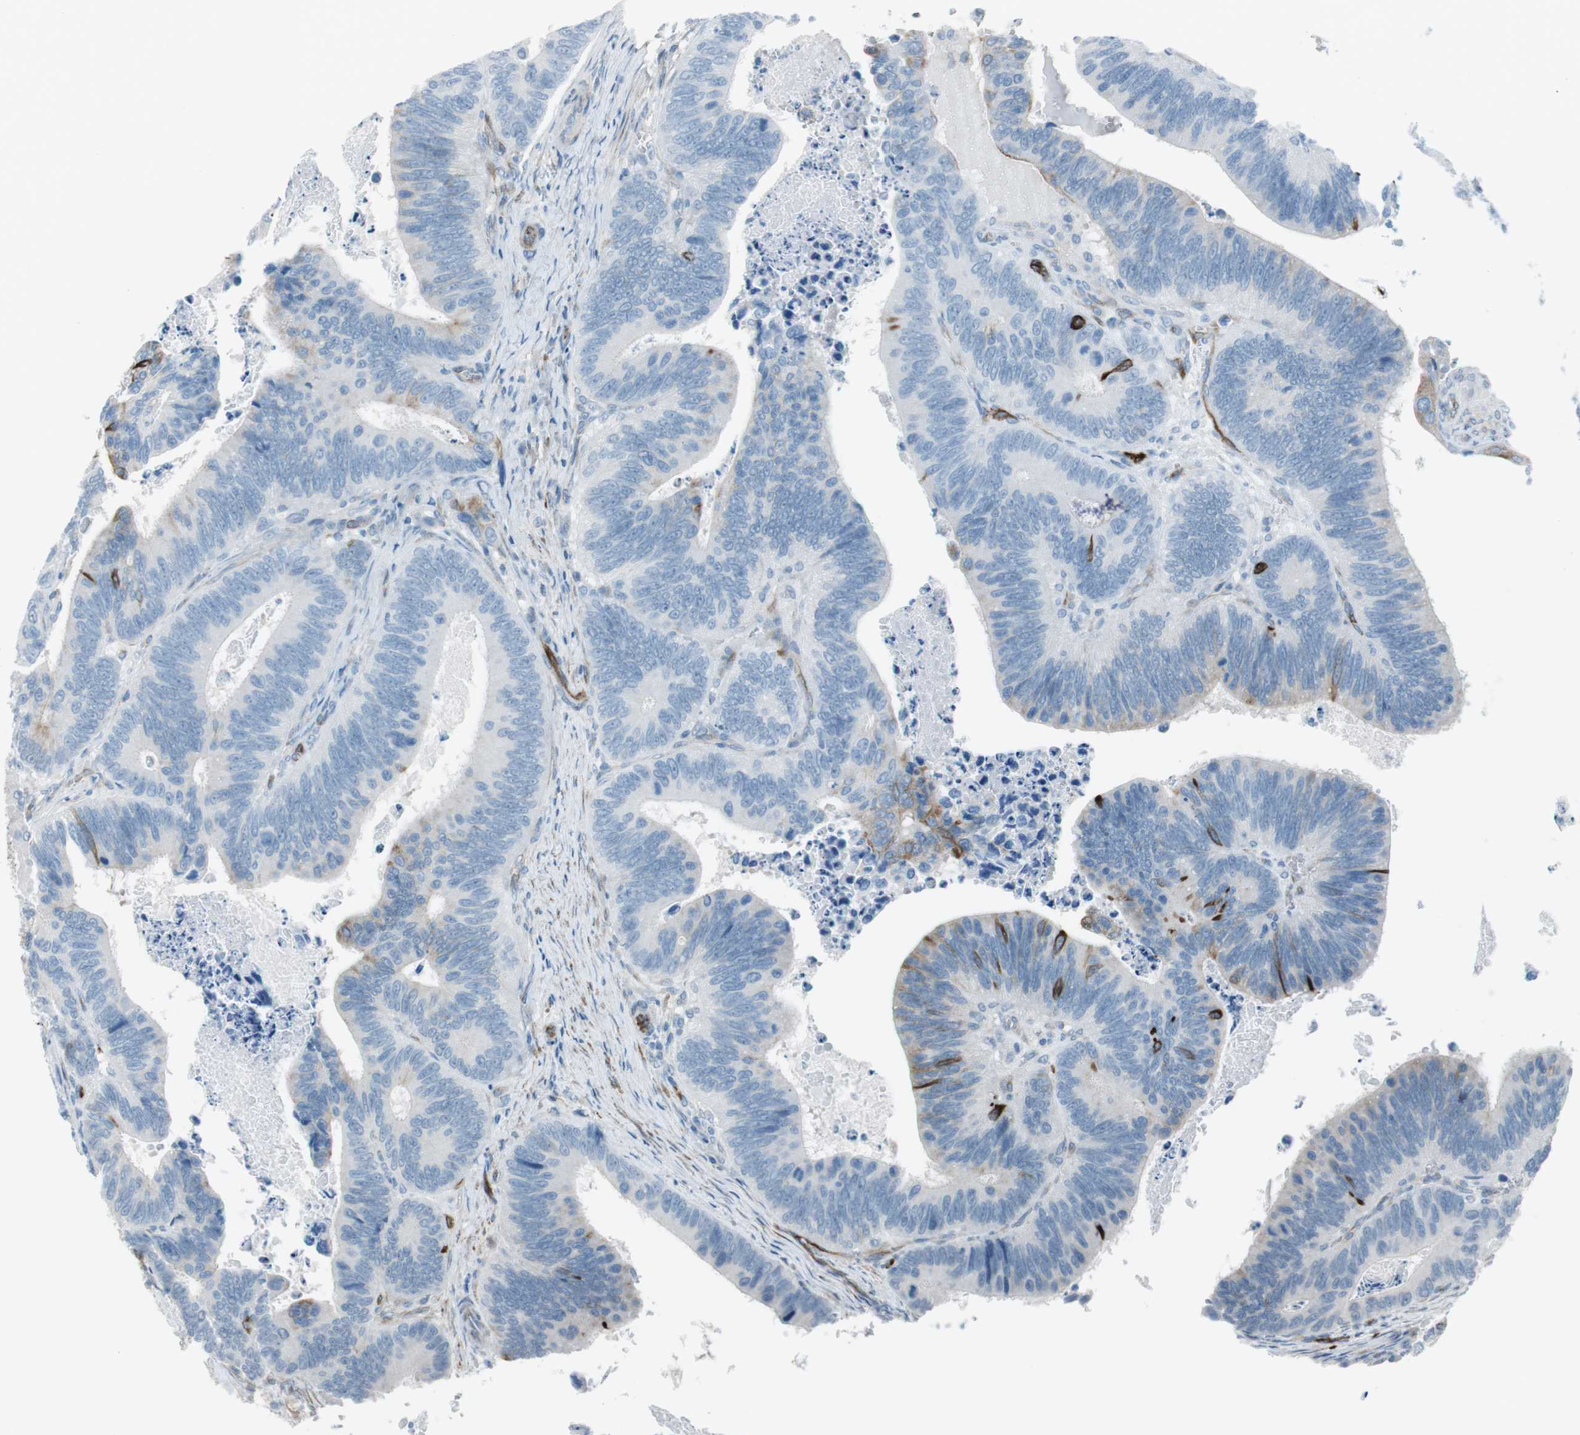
{"staining": {"intensity": "moderate", "quantity": "<25%", "location": "cytoplasmic/membranous"}, "tissue": "colorectal cancer", "cell_type": "Tumor cells", "image_type": "cancer", "snomed": [{"axis": "morphology", "description": "Inflammation, NOS"}, {"axis": "morphology", "description": "Adenocarcinoma, NOS"}, {"axis": "topography", "description": "Colon"}], "caption": "Protein staining of colorectal cancer (adenocarcinoma) tissue reveals moderate cytoplasmic/membranous staining in about <25% of tumor cells.", "gene": "TUBB2A", "patient": {"sex": "male", "age": 72}}